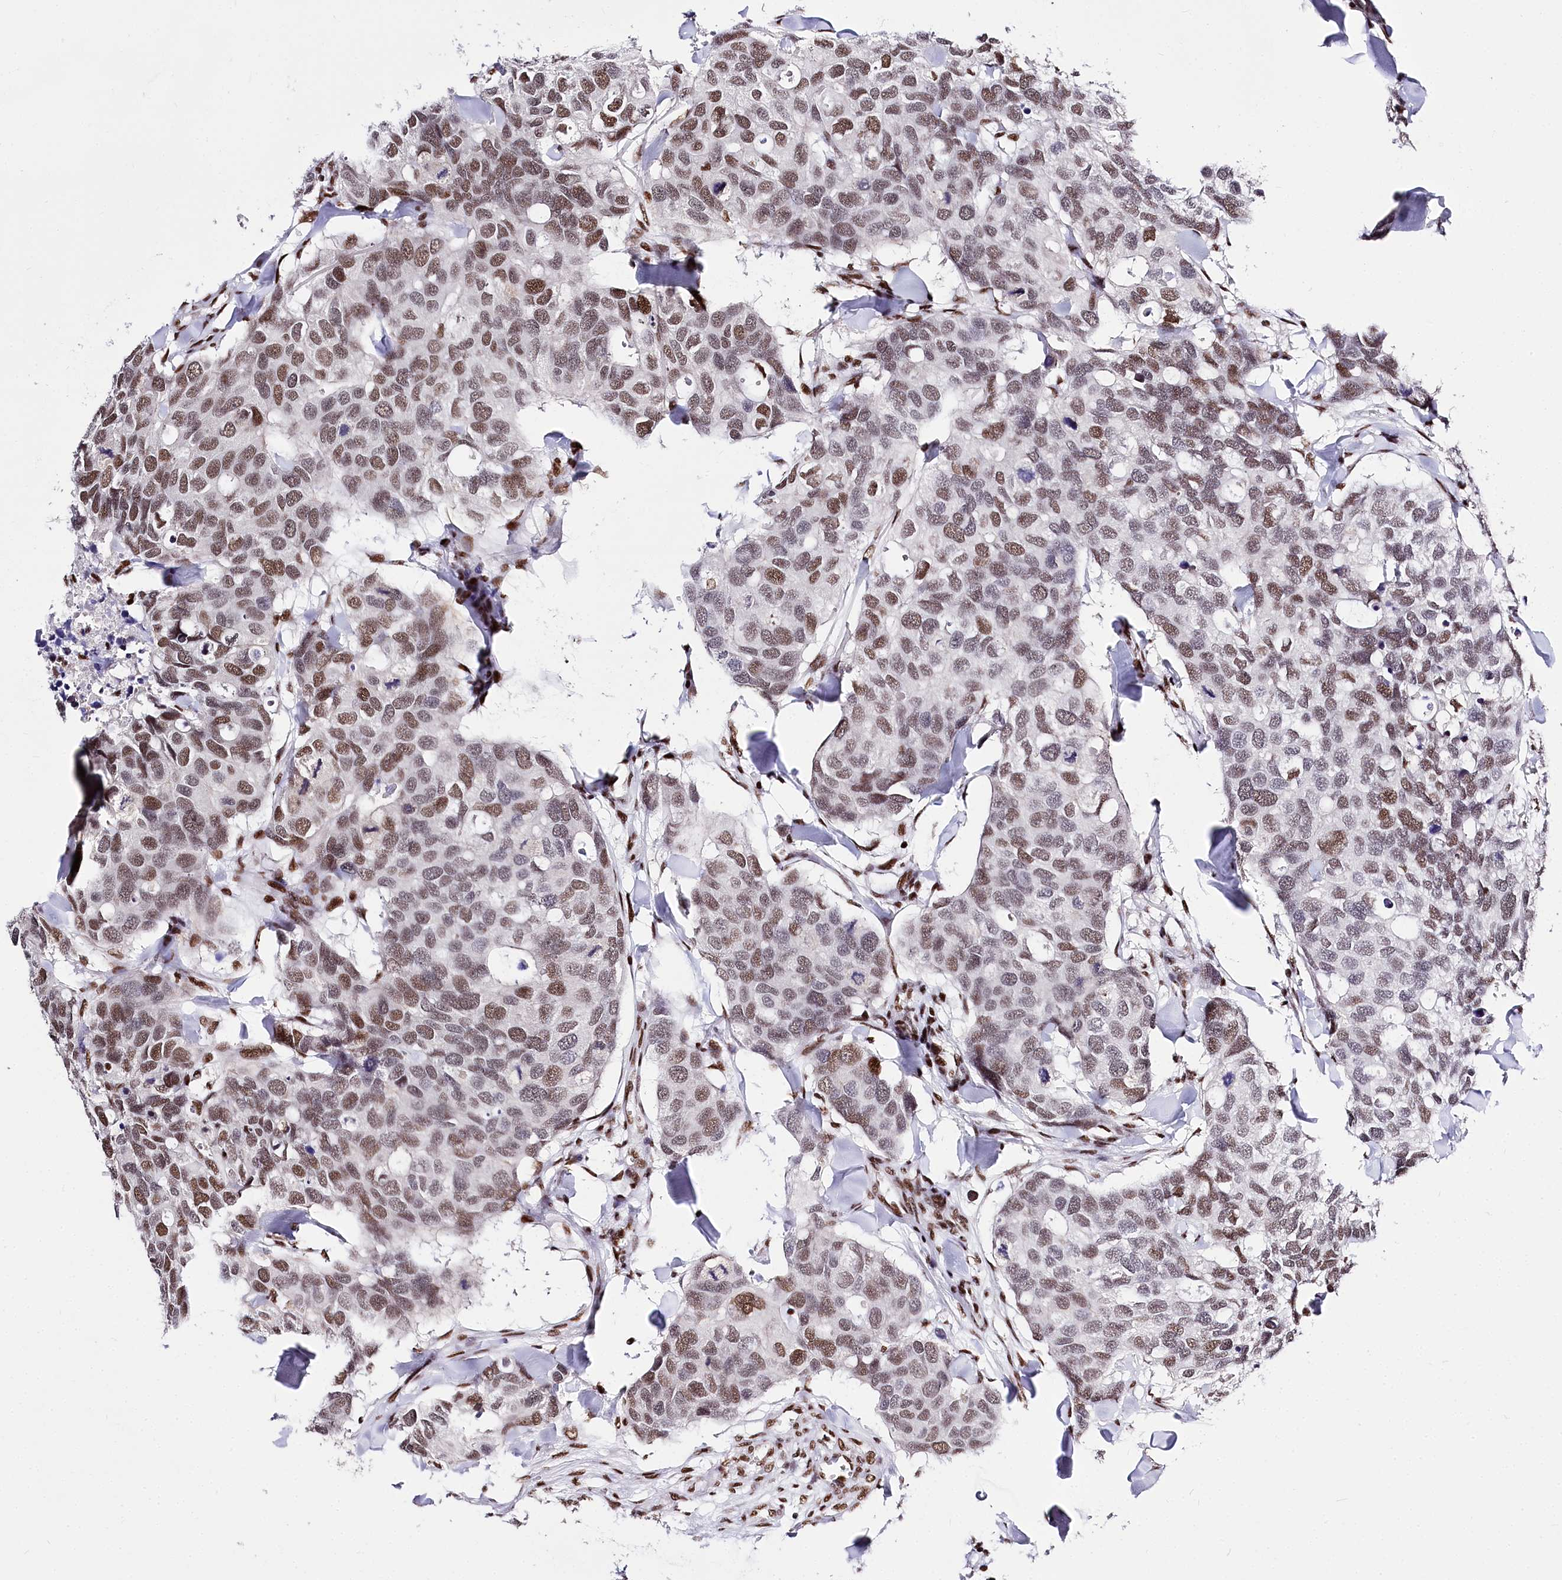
{"staining": {"intensity": "moderate", "quantity": ">75%", "location": "nuclear"}, "tissue": "breast cancer", "cell_type": "Tumor cells", "image_type": "cancer", "snomed": [{"axis": "morphology", "description": "Duct carcinoma"}, {"axis": "topography", "description": "Breast"}], "caption": "Moderate nuclear staining for a protein is seen in approximately >75% of tumor cells of breast intraductal carcinoma using immunohistochemistry.", "gene": "POU4F3", "patient": {"sex": "female", "age": 83}}